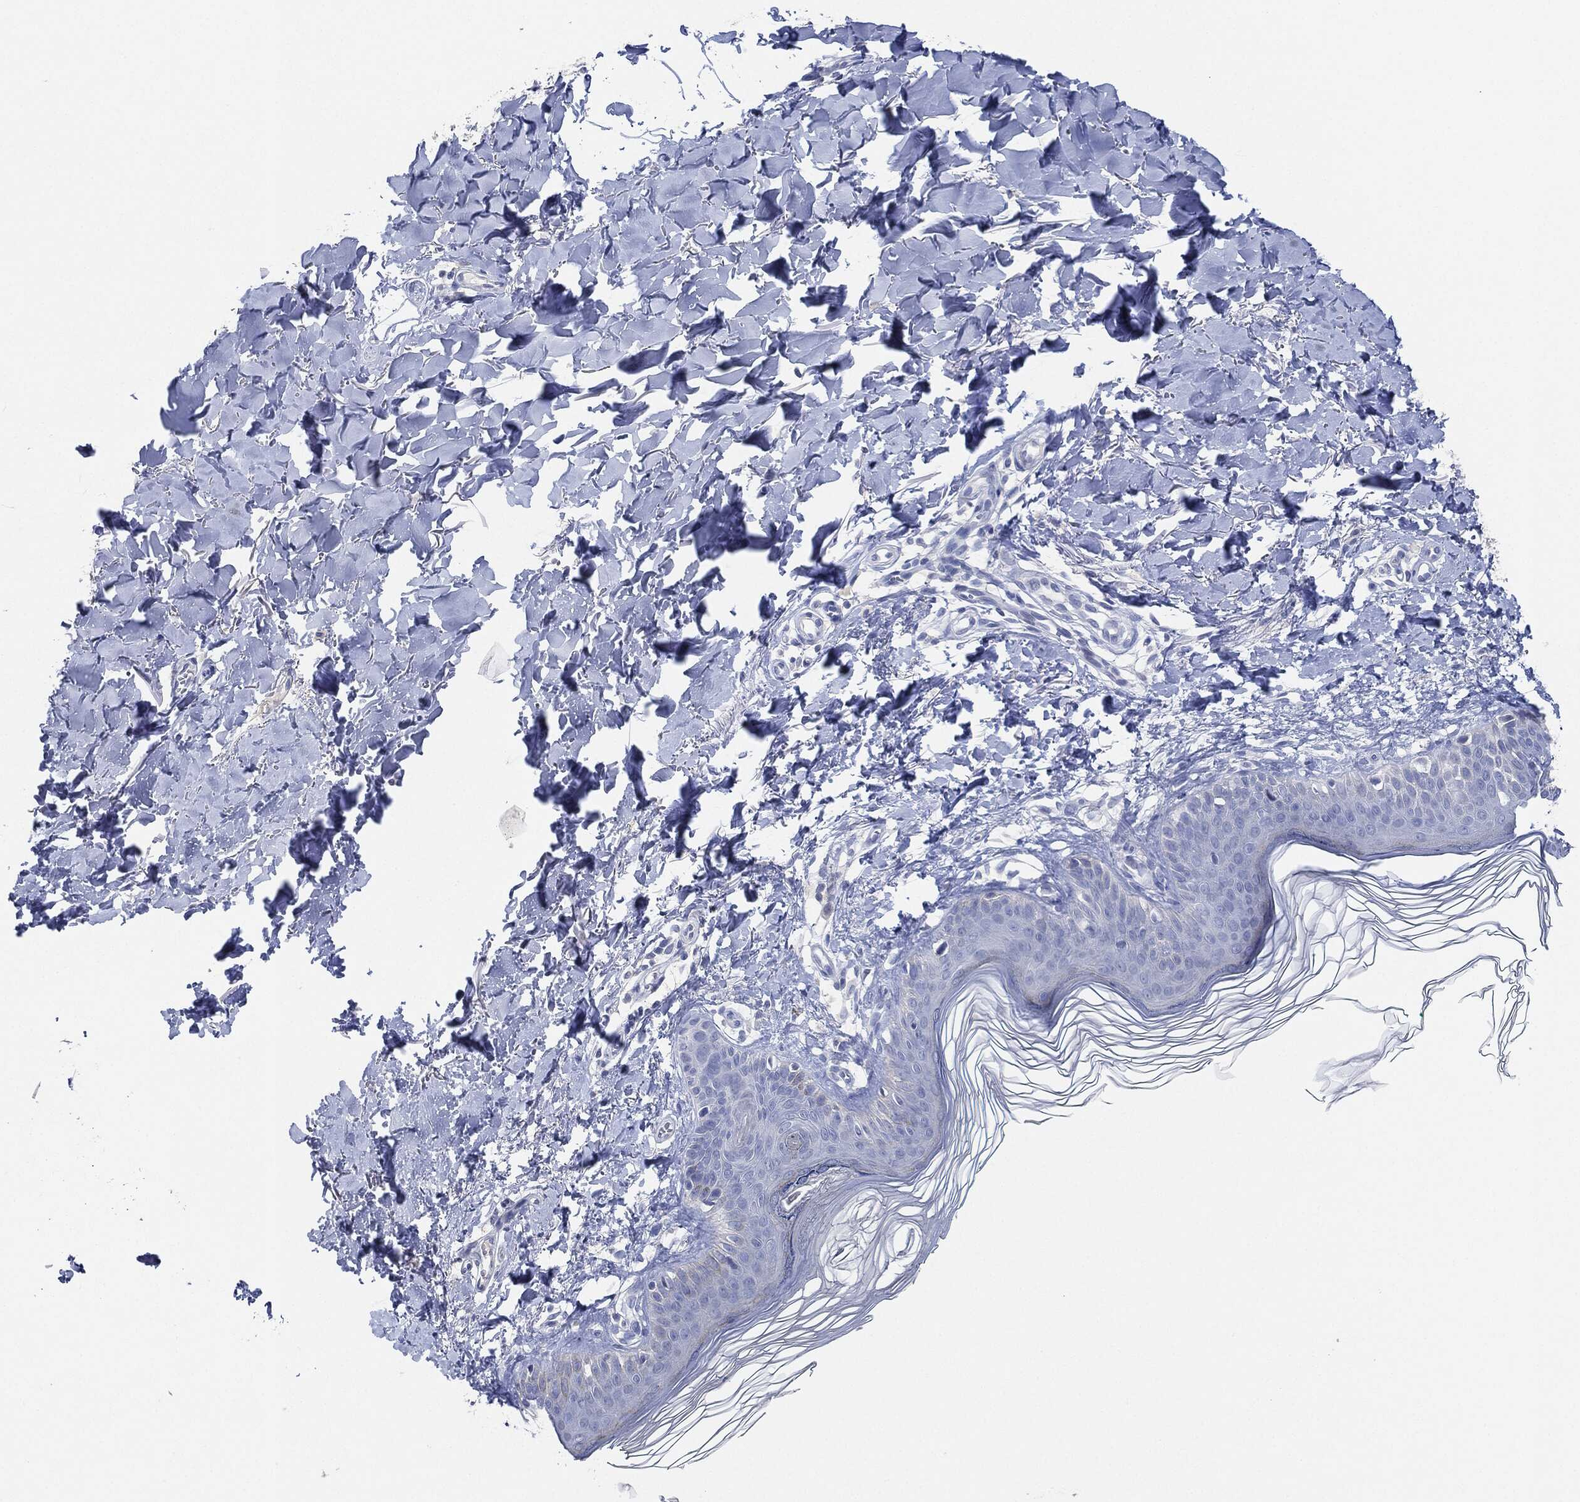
{"staining": {"intensity": "negative", "quantity": "none", "location": "none"}, "tissue": "skin", "cell_type": "Fibroblasts", "image_type": "normal", "snomed": [{"axis": "morphology", "description": "Normal tissue, NOS"}, {"axis": "topography", "description": "Skin"}, {"axis": "topography", "description": "Peripheral nerve tissue"}], "caption": "Immunohistochemical staining of benign human skin displays no significant expression in fibroblasts. (DAB (3,3'-diaminobenzidine) immunohistochemistry (IHC) visualized using brightfield microscopy, high magnification).", "gene": "AFP", "patient": {"sex": "female", "age": 45}}